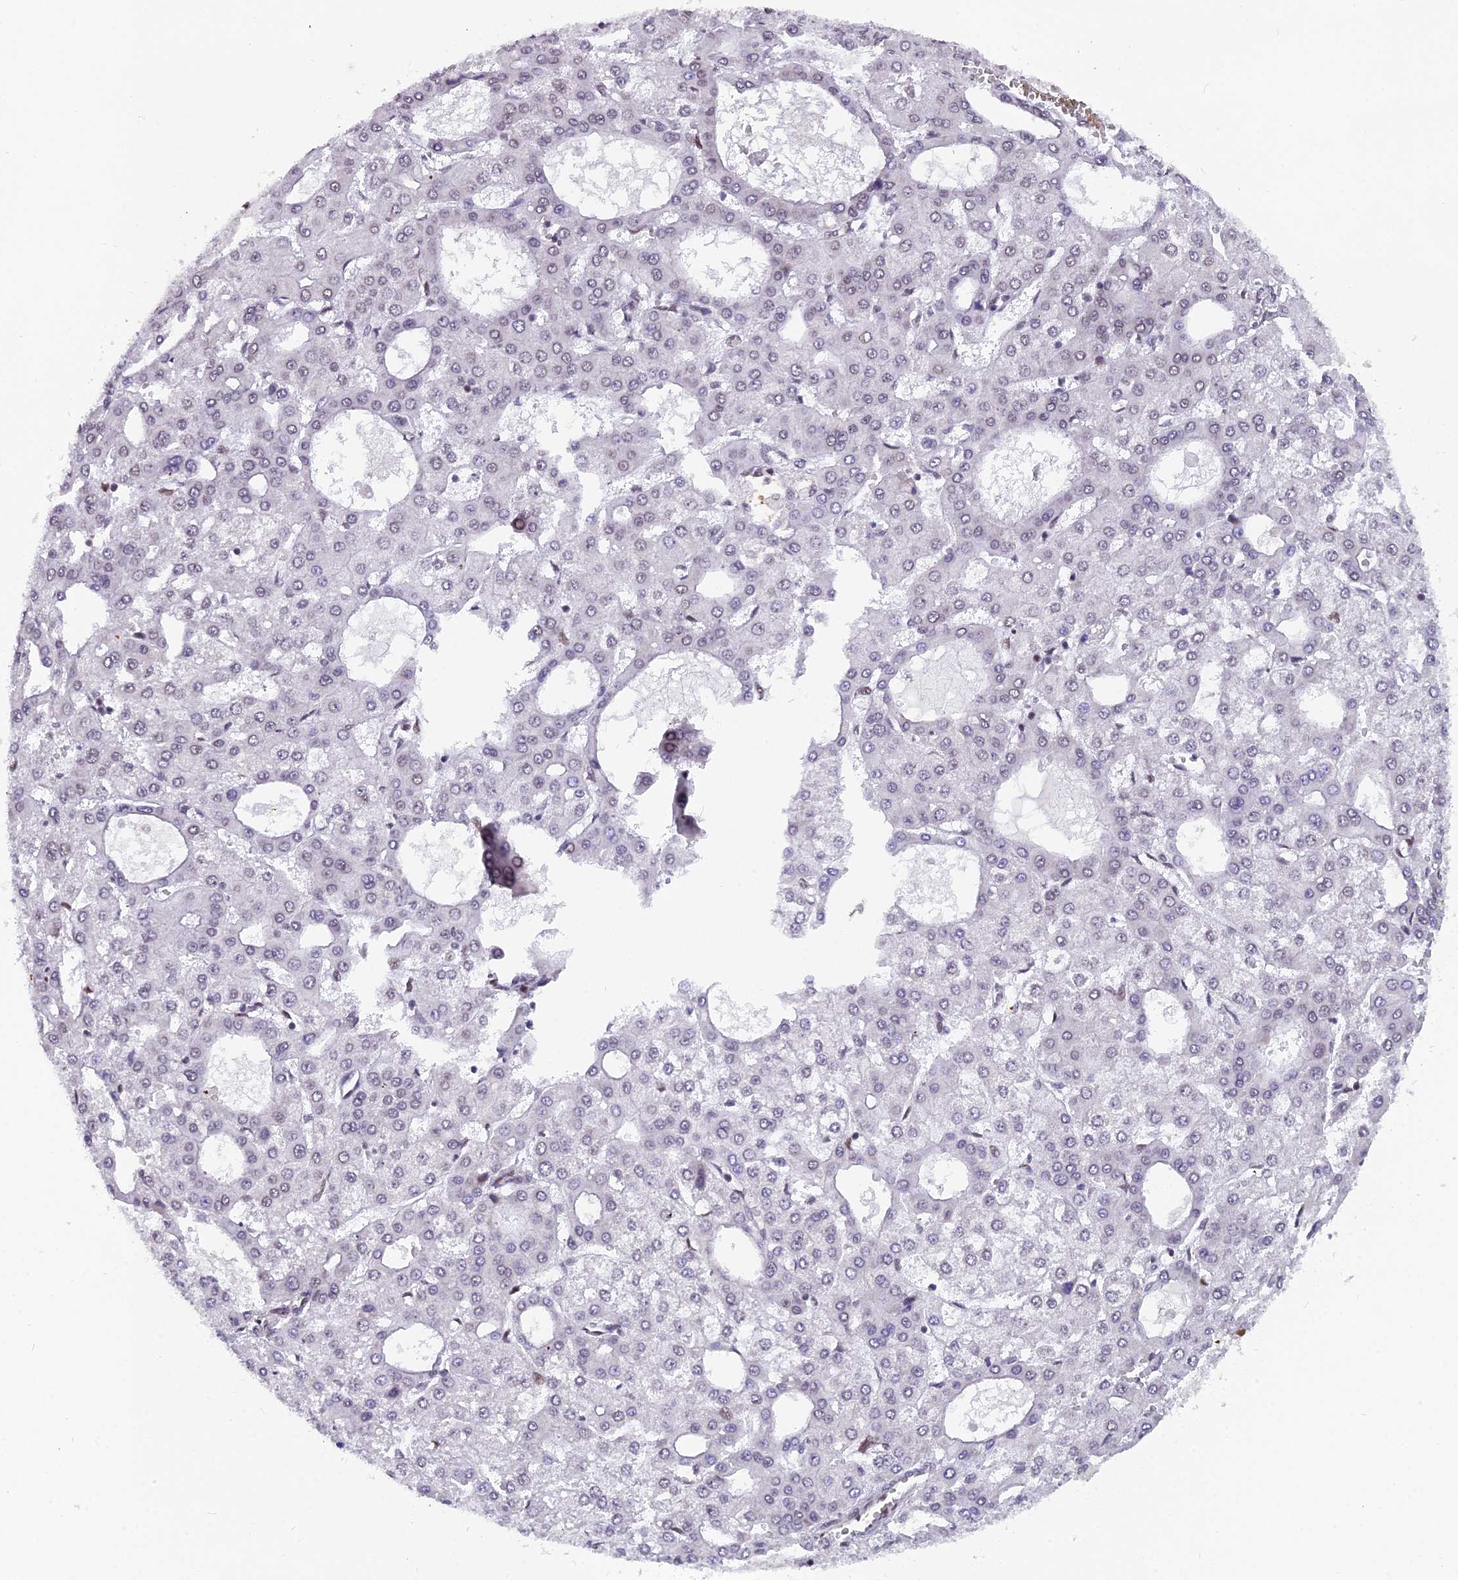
{"staining": {"intensity": "negative", "quantity": "none", "location": "none"}, "tissue": "liver cancer", "cell_type": "Tumor cells", "image_type": "cancer", "snomed": [{"axis": "morphology", "description": "Carcinoma, Hepatocellular, NOS"}, {"axis": "topography", "description": "Liver"}], "caption": "Tumor cells show no significant positivity in liver cancer.", "gene": "XKR9", "patient": {"sex": "male", "age": 47}}